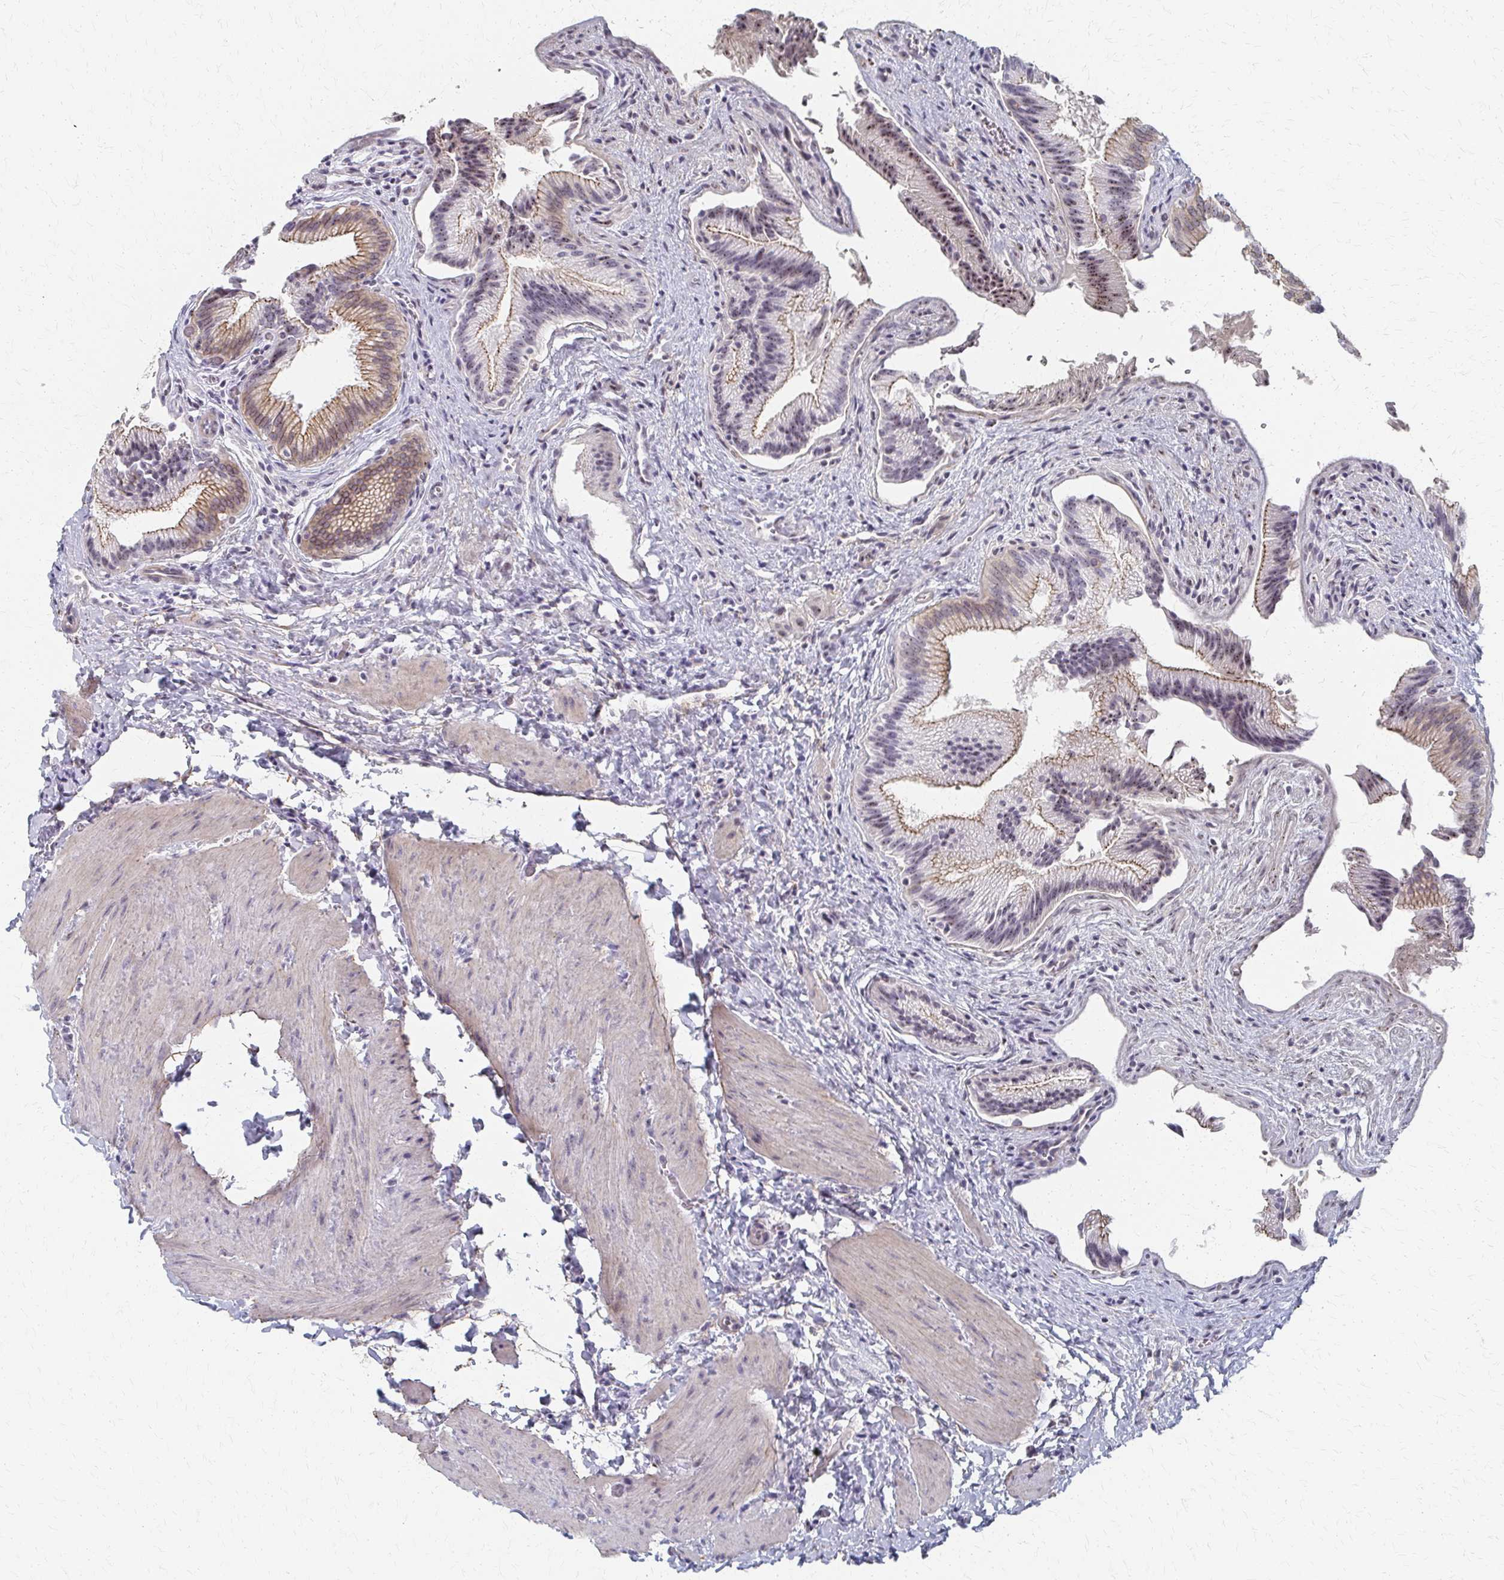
{"staining": {"intensity": "moderate", "quantity": ">75%", "location": "cytoplasmic/membranous,nuclear"}, "tissue": "gallbladder", "cell_type": "Glandular cells", "image_type": "normal", "snomed": [{"axis": "morphology", "description": "Normal tissue, NOS"}, {"axis": "topography", "description": "Gallbladder"}], "caption": "The micrograph demonstrates staining of unremarkable gallbladder, revealing moderate cytoplasmic/membranous,nuclear protein staining (brown color) within glandular cells.", "gene": "PES1", "patient": {"sex": "male", "age": 17}}